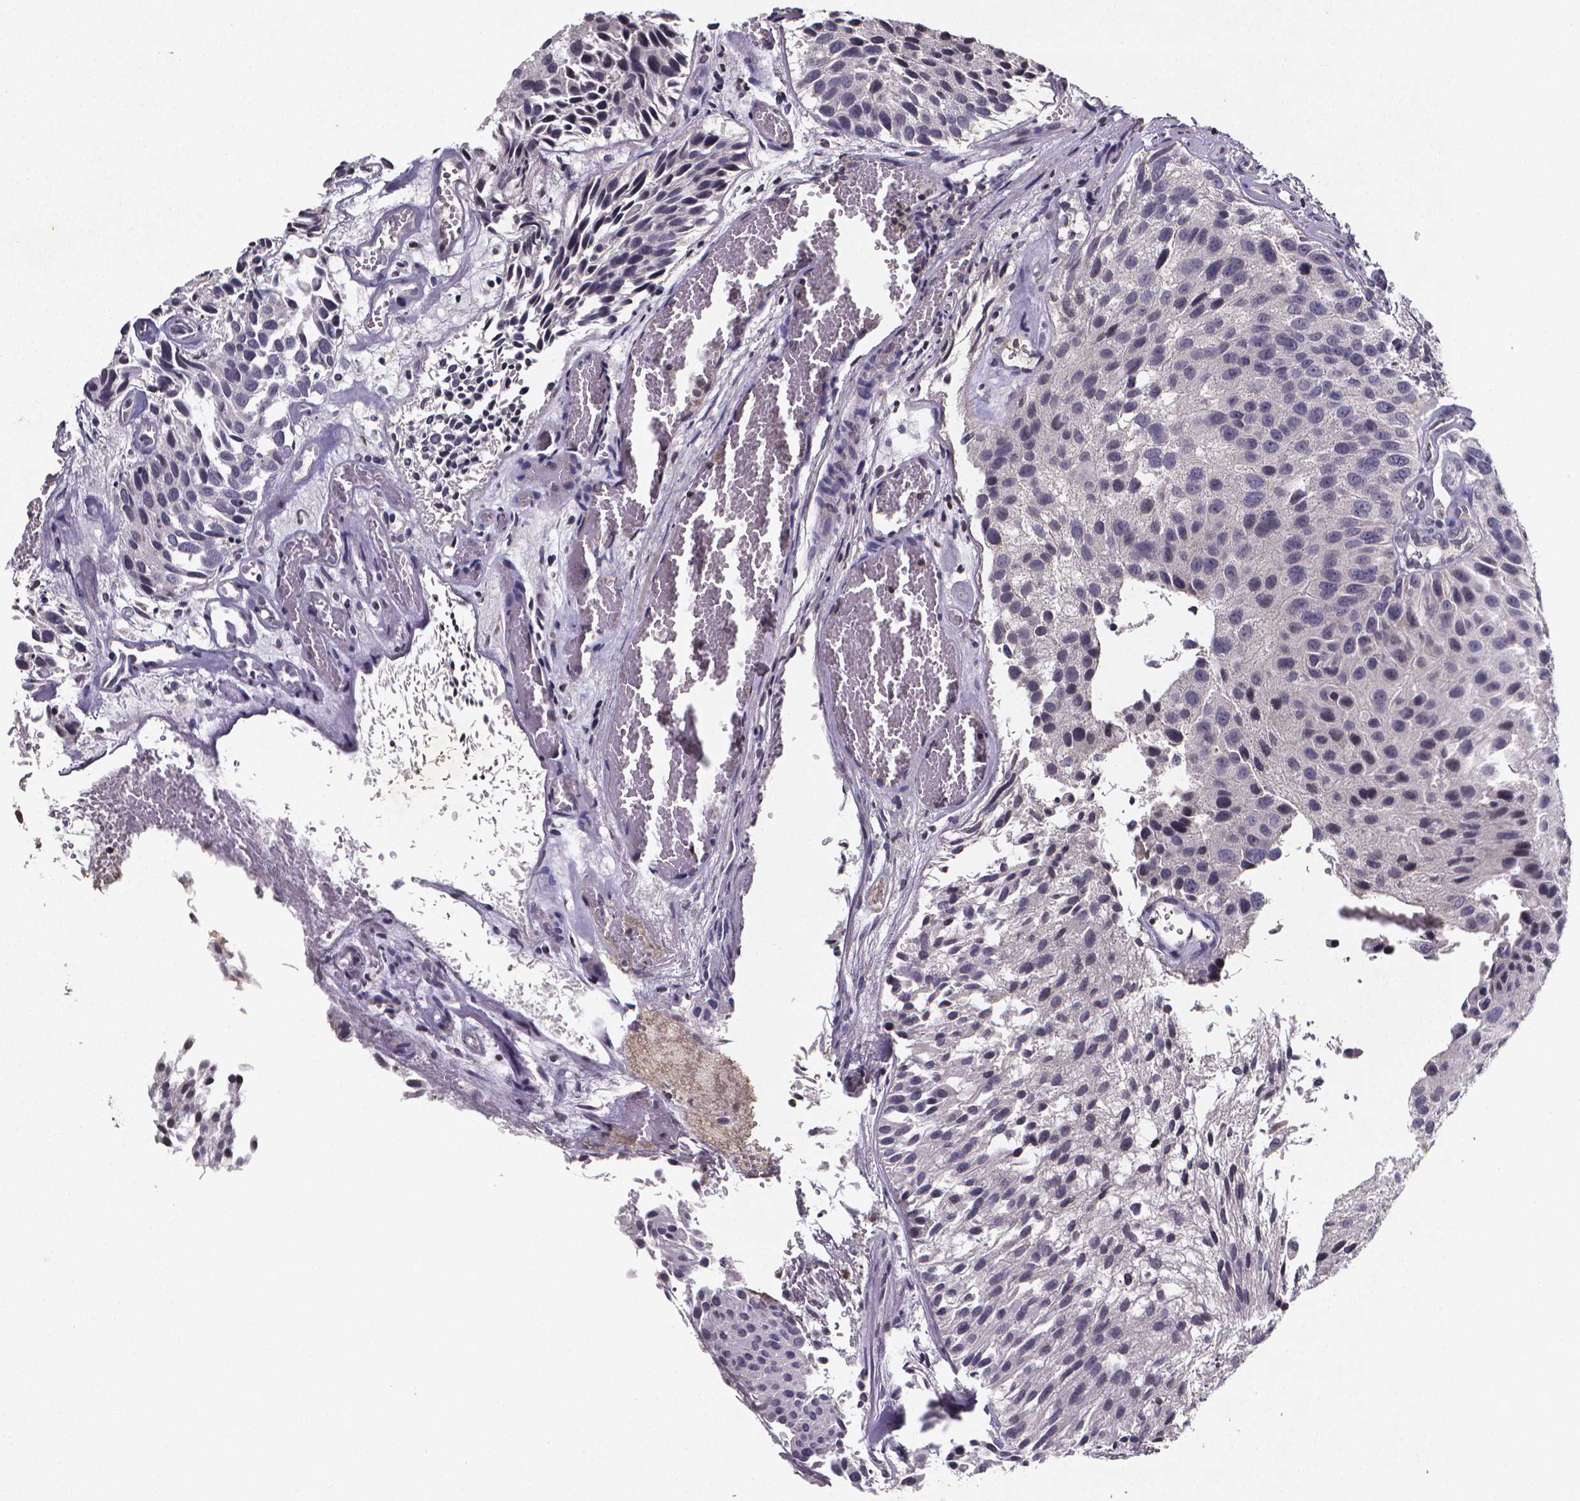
{"staining": {"intensity": "negative", "quantity": "none", "location": "none"}, "tissue": "urothelial cancer", "cell_type": "Tumor cells", "image_type": "cancer", "snomed": [{"axis": "morphology", "description": "Urothelial carcinoma, Low grade"}, {"axis": "topography", "description": "Urinary bladder"}], "caption": "This is a photomicrograph of immunohistochemistry (IHC) staining of urothelial carcinoma (low-grade), which shows no staining in tumor cells.", "gene": "TP73", "patient": {"sex": "female", "age": 87}}